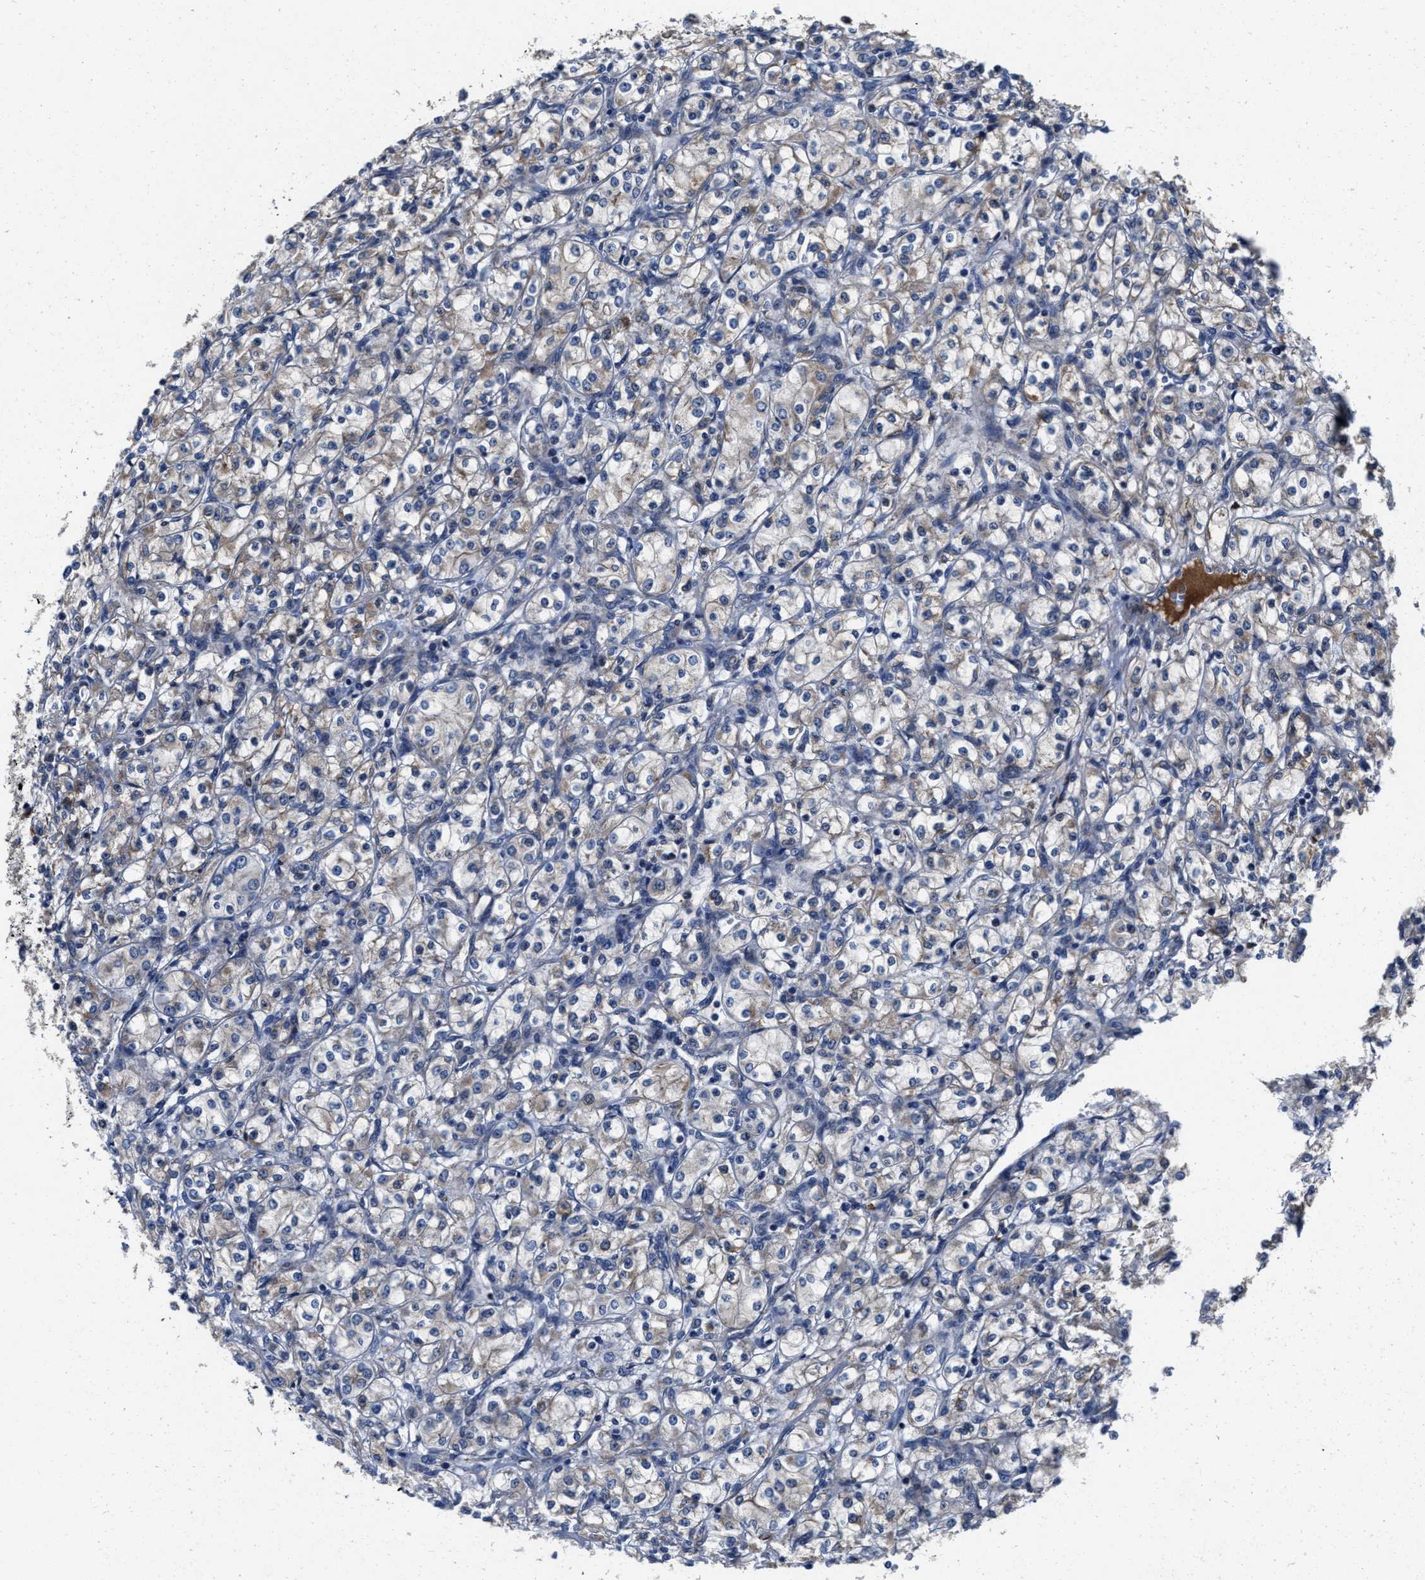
{"staining": {"intensity": "negative", "quantity": "none", "location": "none"}, "tissue": "renal cancer", "cell_type": "Tumor cells", "image_type": "cancer", "snomed": [{"axis": "morphology", "description": "Adenocarcinoma, NOS"}, {"axis": "topography", "description": "Kidney"}], "caption": "High magnification brightfield microscopy of adenocarcinoma (renal) stained with DAB (brown) and counterstained with hematoxylin (blue): tumor cells show no significant positivity.", "gene": "SLC12A2", "patient": {"sex": "male", "age": 77}}